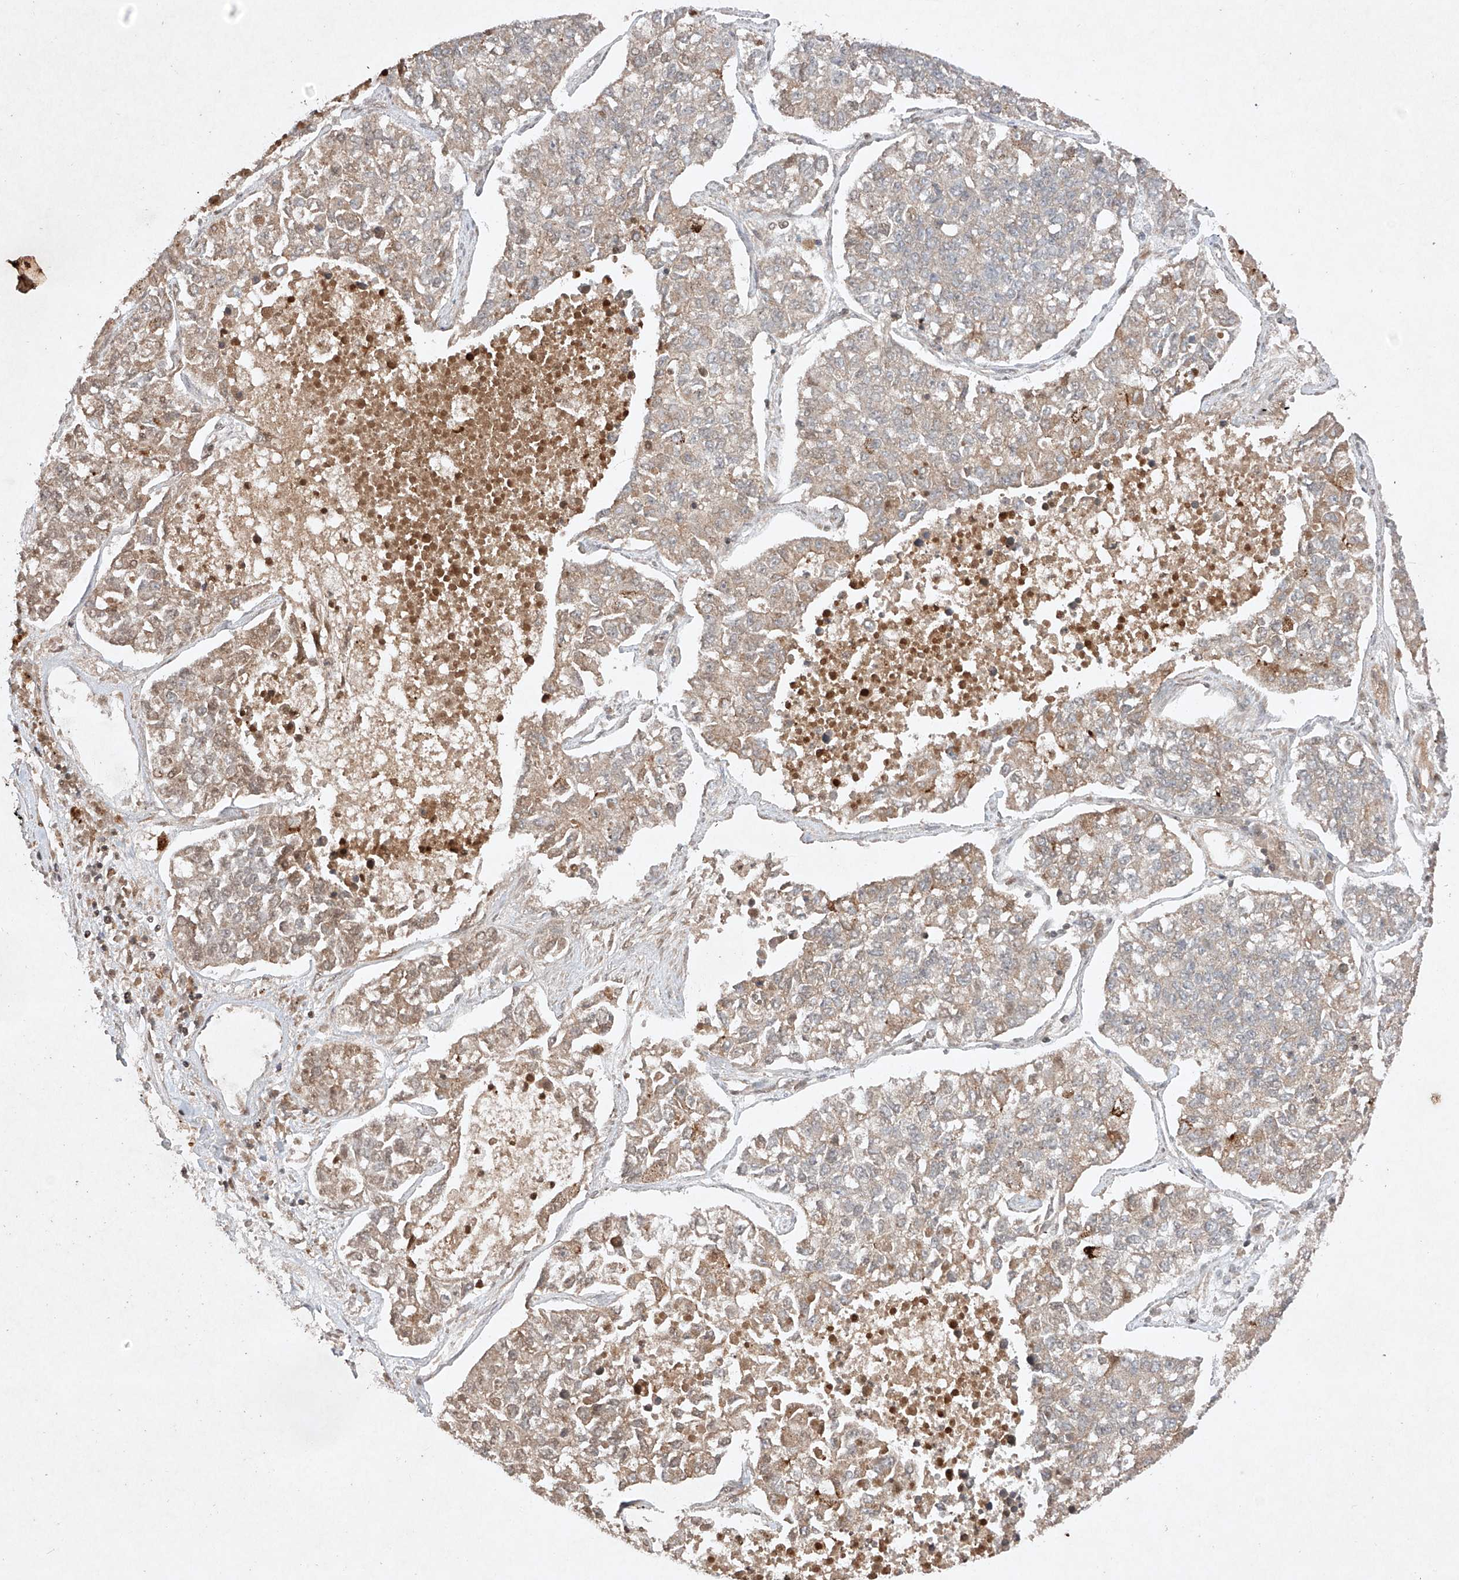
{"staining": {"intensity": "weak", "quantity": "25%-75%", "location": "cytoplasmic/membranous"}, "tissue": "lung cancer", "cell_type": "Tumor cells", "image_type": "cancer", "snomed": [{"axis": "morphology", "description": "Adenocarcinoma, NOS"}, {"axis": "topography", "description": "Lung"}], "caption": "Immunohistochemistry photomicrograph of neoplastic tissue: human adenocarcinoma (lung) stained using immunohistochemistry (IHC) exhibits low levels of weak protein expression localized specifically in the cytoplasmic/membranous of tumor cells, appearing as a cytoplasmic/membranous brown color.", "gene": "RNF31", "patient": {"sex": "male", "age": 49}}